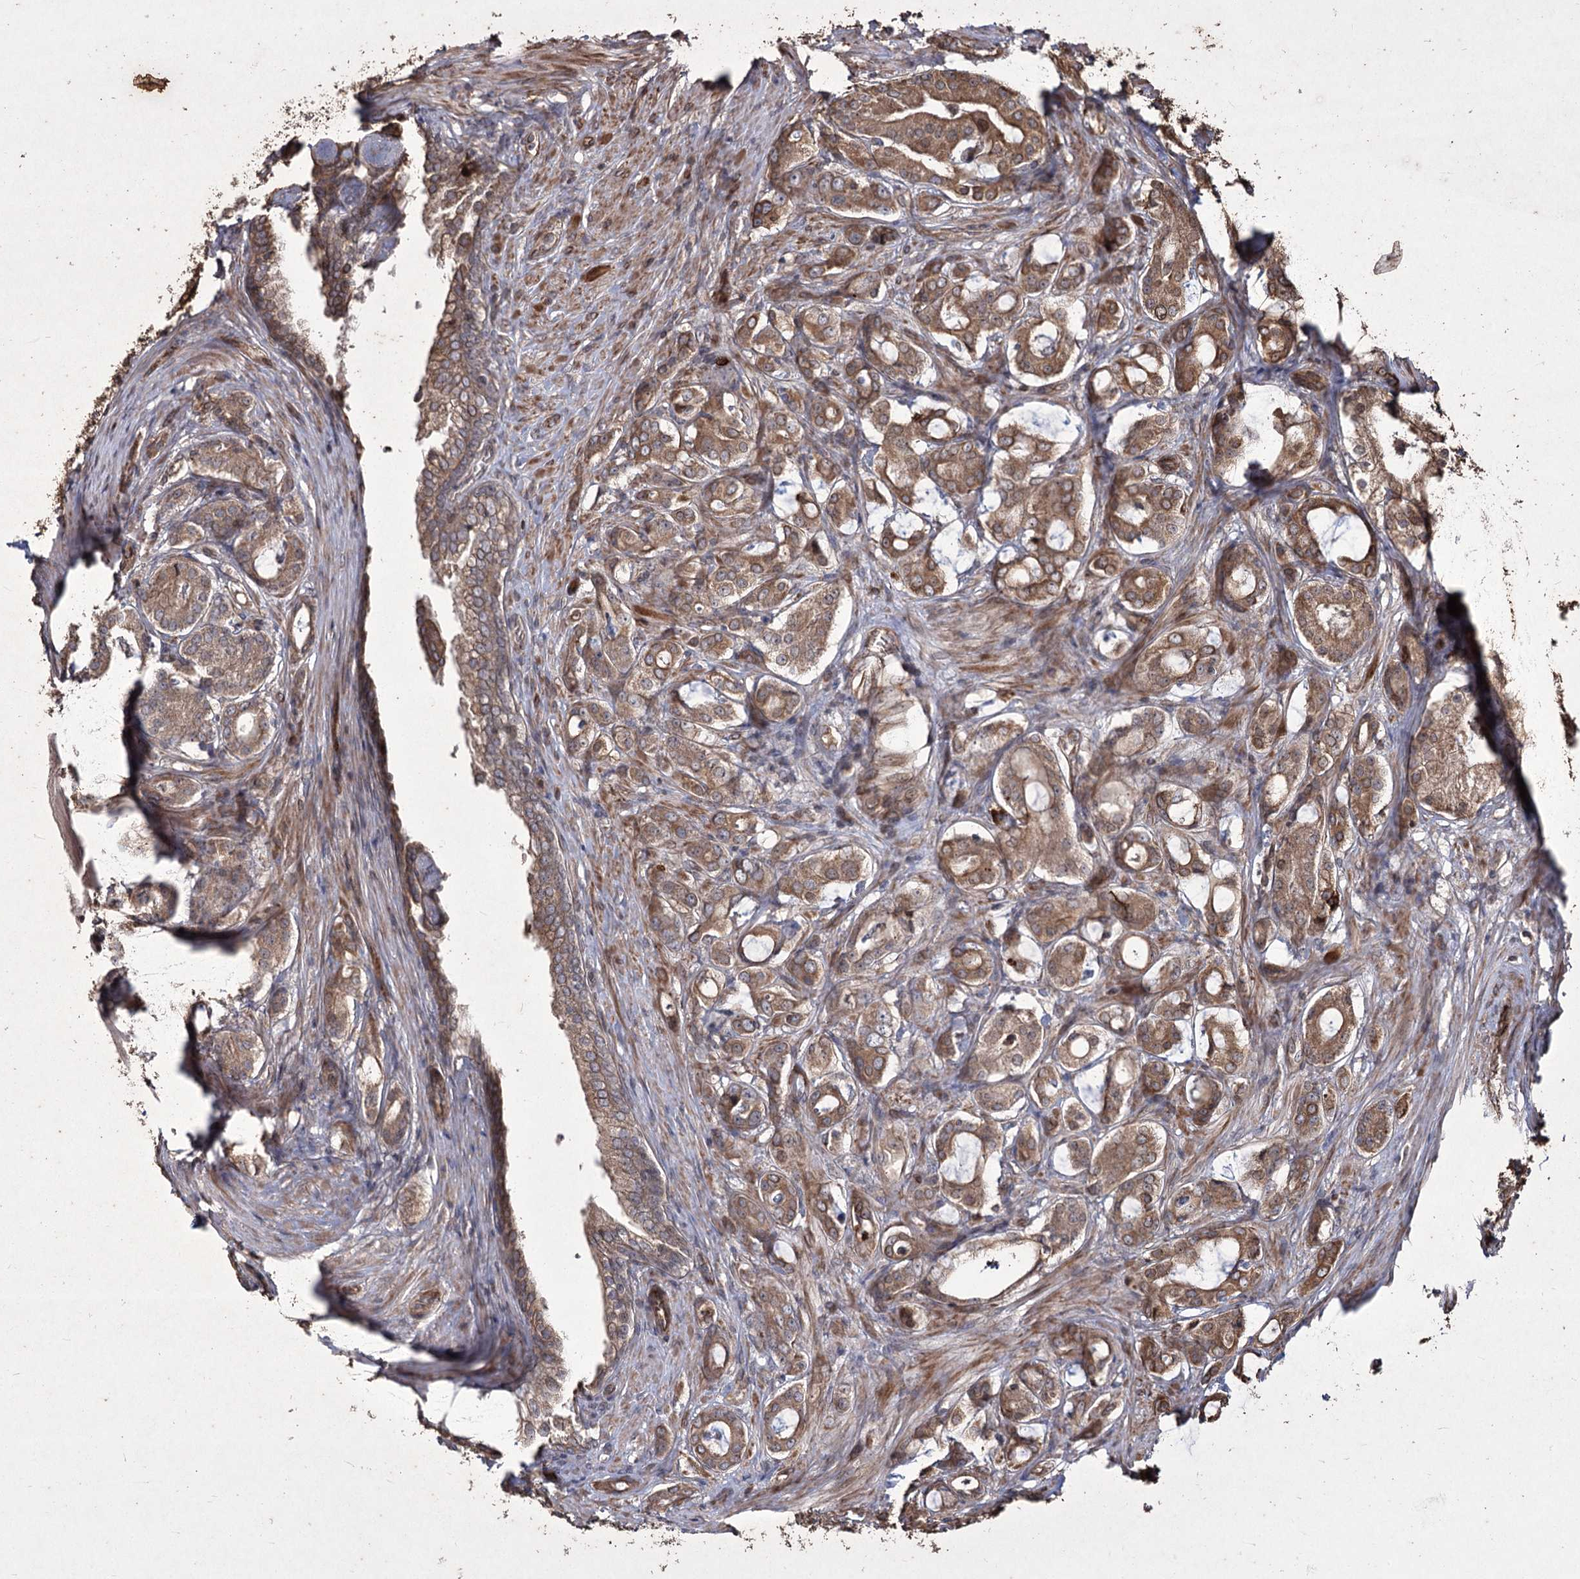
{"staining": {"intensity": "moderate", "quantity": ">75%", "location": "cytoplasmic/membranous"}, "tissue": "prostate cancer", "cell_type": "Tumor cells", "image_type": "cancer", "snomed": [{"axis": "morphology", "description": "Adenocarcinoma, High grade"}, {"axis": "topography", "description": "Prostate"}], "caption": "IHC photomicrograph of human prostate cancer stained for a protein (brown), which reveals medium levels of moderate cytoplasmic/membranous expression in approximately >75% of tumor cells.", "gene": "PRC1", "patient": {"sex": "male", "age": 63}}